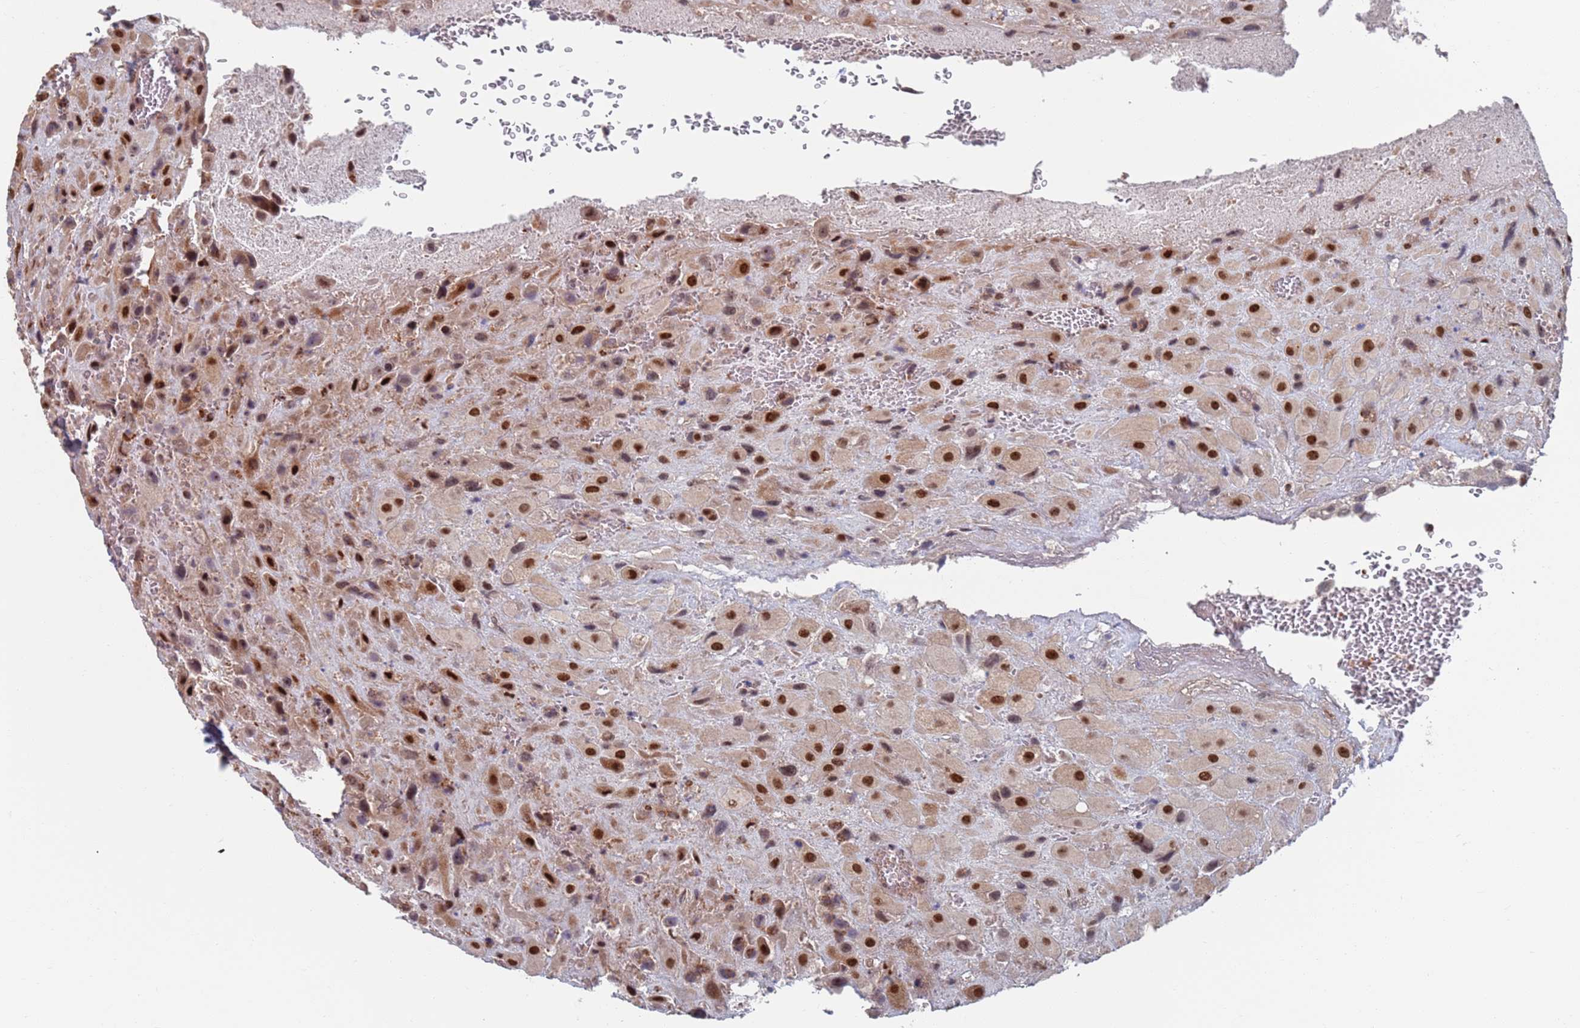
{"staining": {"intensity": "moderate", "quantity": ">75%", "location": "cytoplasmic/membranous,nuclear"}, "tissue": "placenta", "cell_type": "Decidual cells", "image_type": "normal", "snomed": [{"axis": "morphology", "description": "Normal tissue, NOS"}, {"axis": "topography", "description": "Placenta"}], "caption": "A histopathology image showing moderate cytoplasmic/membranous,nuclear positivity in approximately >75% of decidual cells in unremarkable placenta, as visualized by brown immunohistochemical staining.", "gene": "RPP25", "patient": {"sex": "female", "age": 35}}